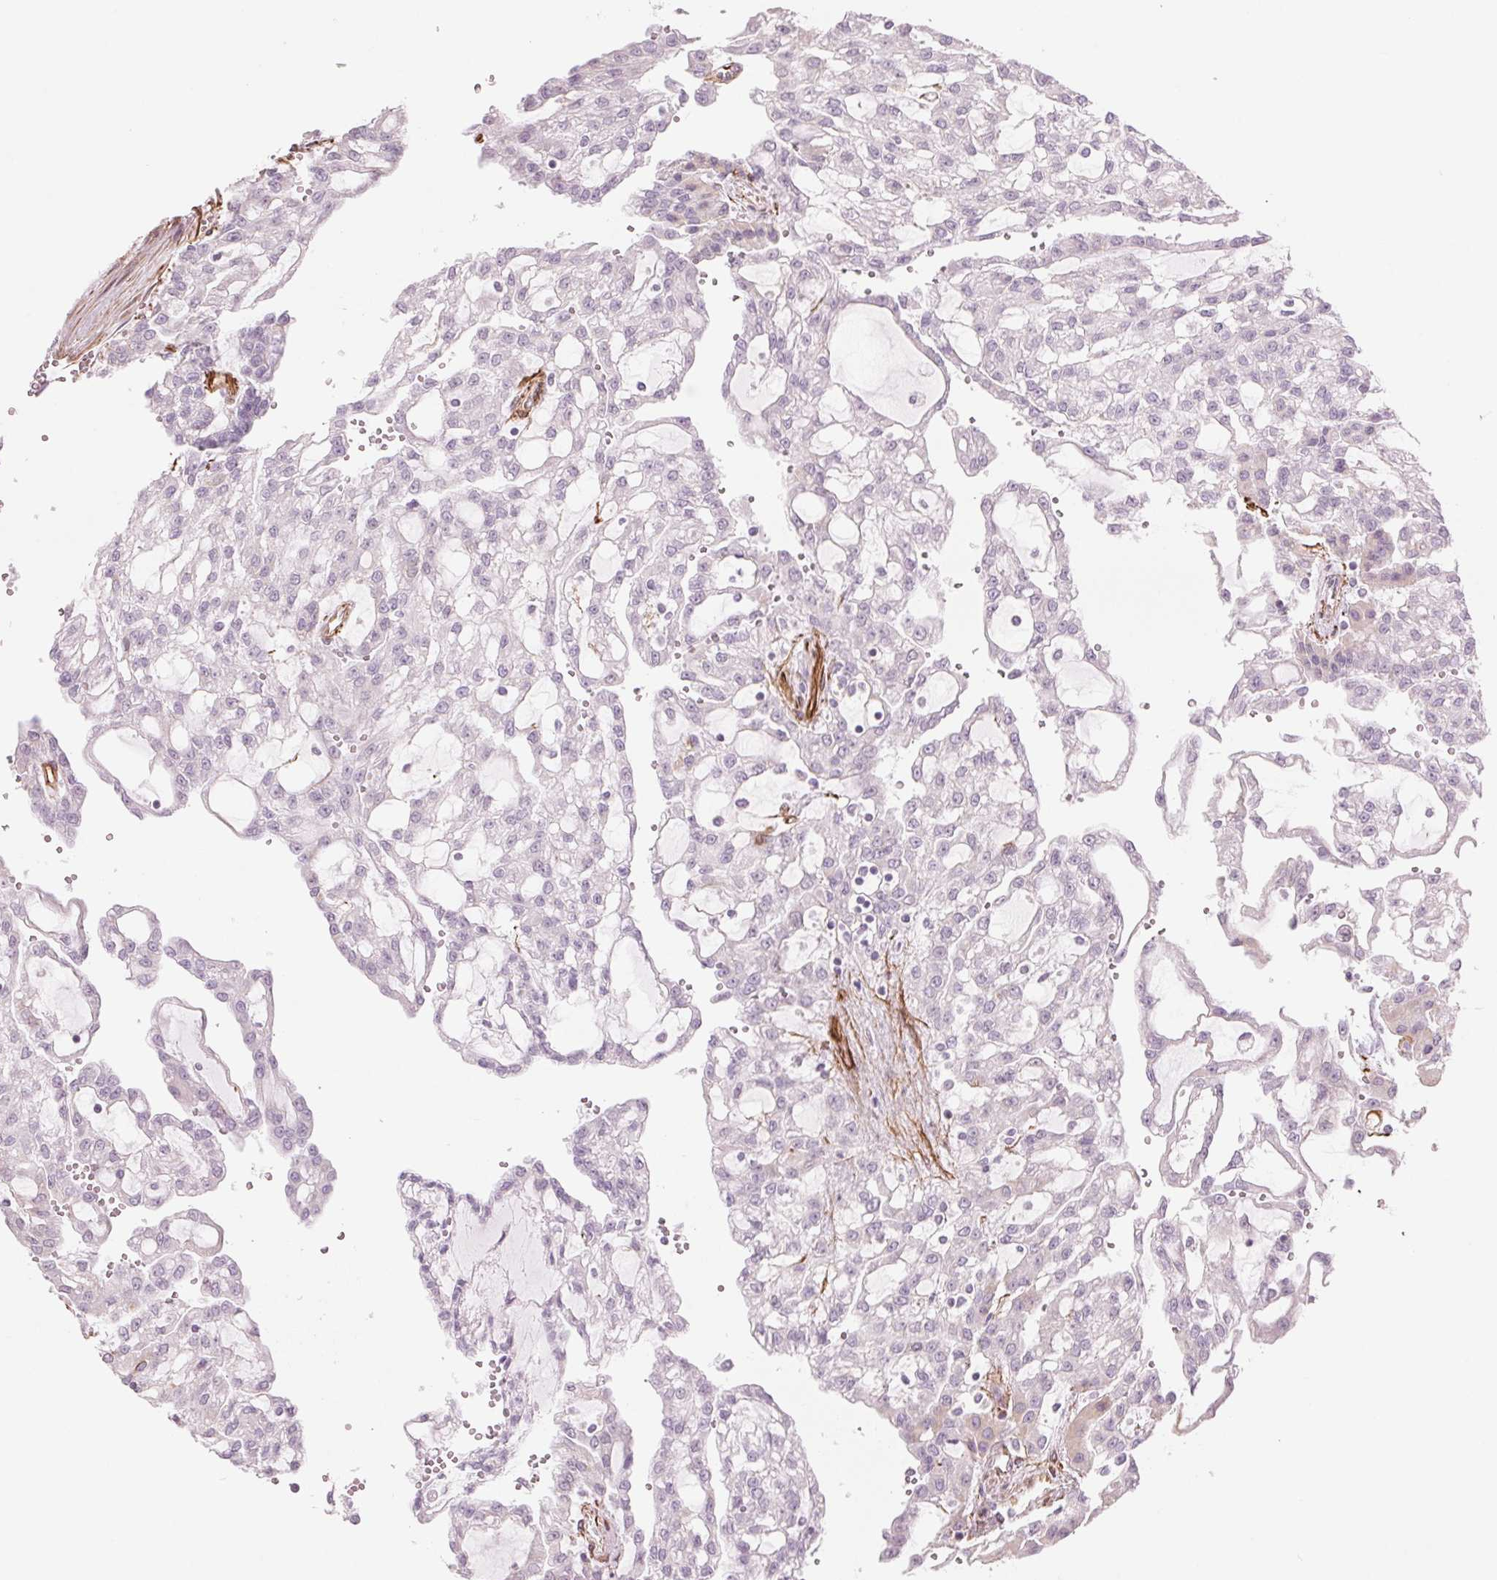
{"staining": {"intensity": "negative", "quantity": "none", "location": "none"}, "tissue": "renal cancer", "cell_type": "Tumor cells", "image_type": "cancer", "snomed": [{"axis": "morphology", "description": "Adenocarcinoma, NOS"}, {"axis": "topography", "description": "Kidney"}], "caption": "Human adenocarcinoma (renal) stained for a protein using immunohistochemistry (IHC) demonstrates no staining in tumor cells.", "gene": "CLPS", "patient": {"sex": "male", "age": 63}}